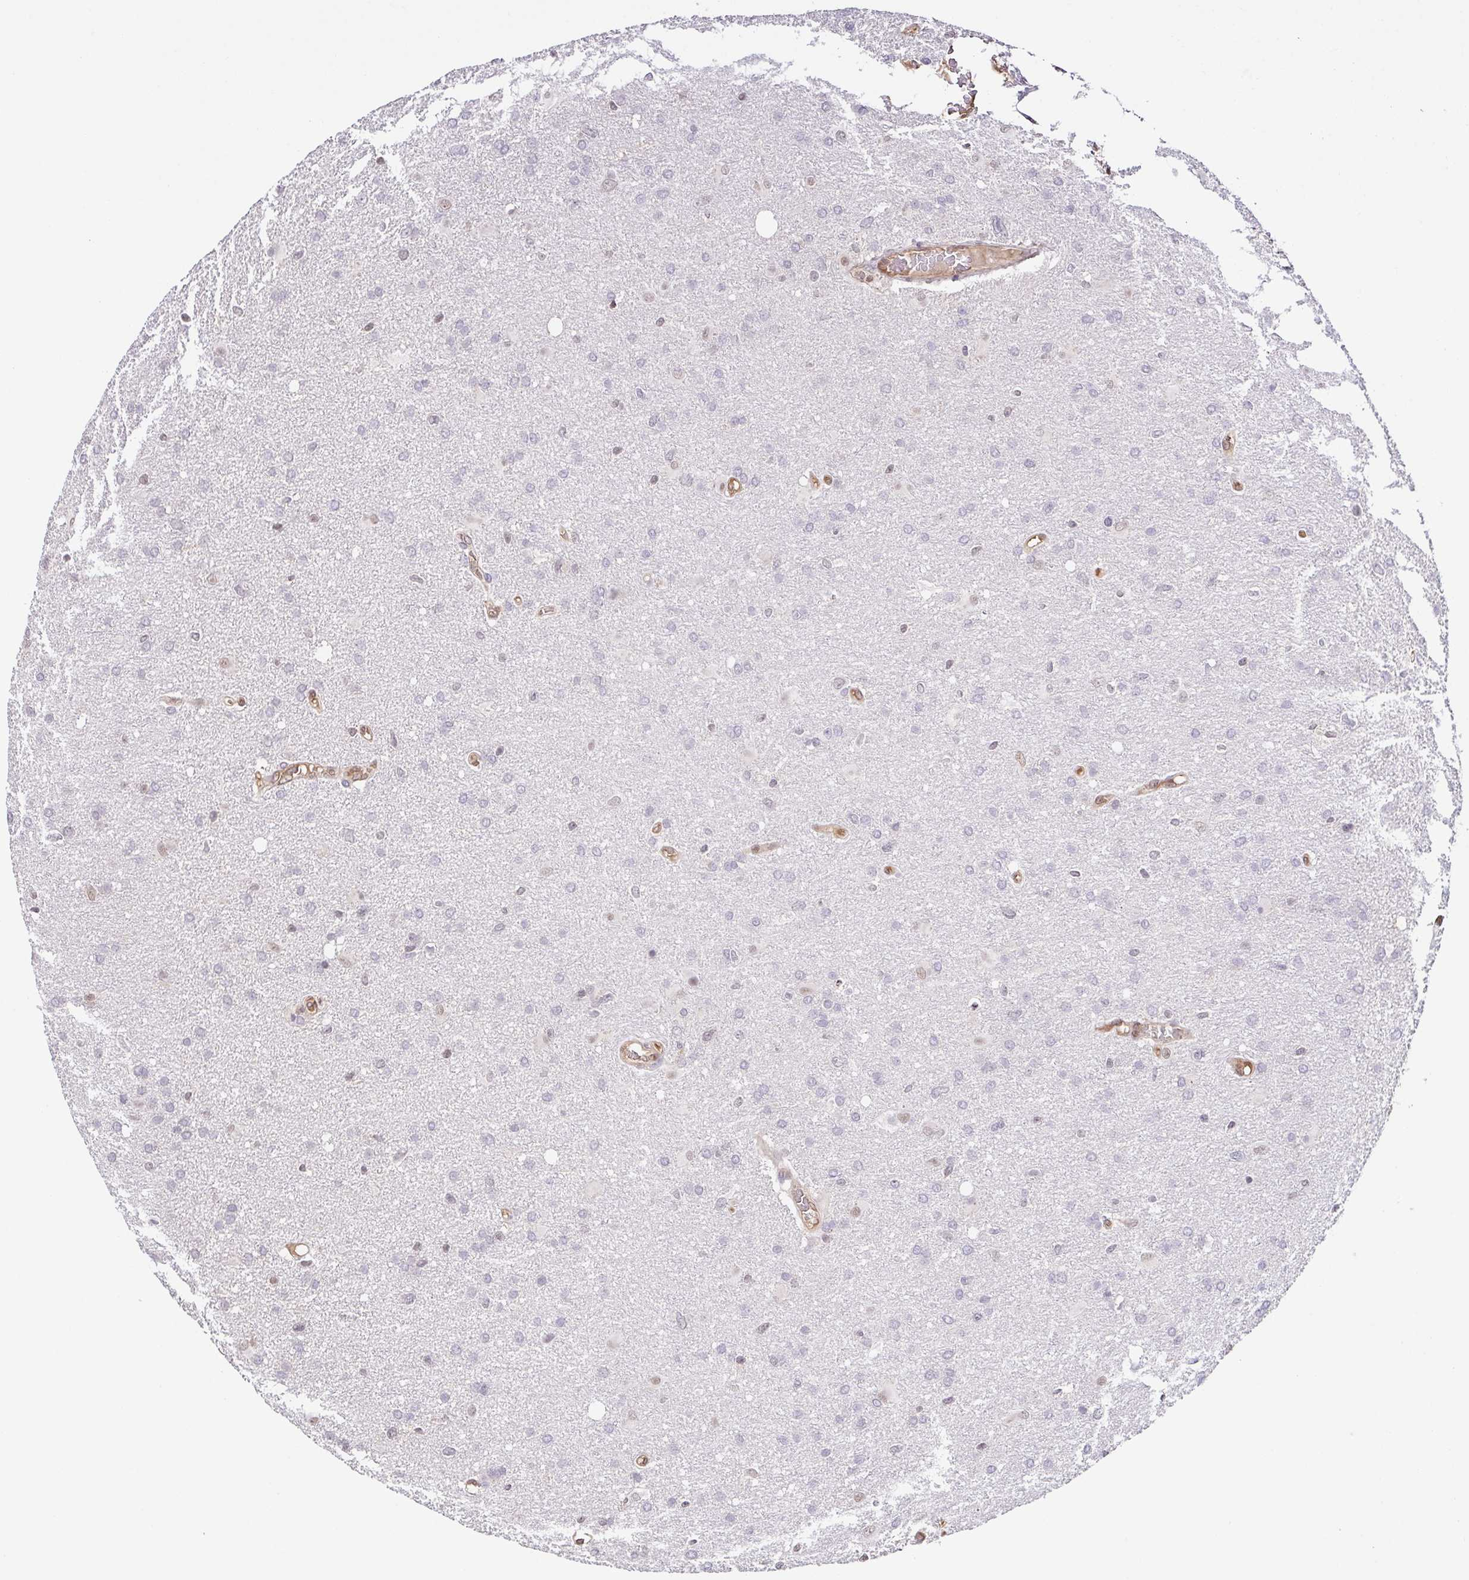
{"staining": {"intensity": "moderate", "quantity": "<25%", "location": "nuclear"}, "tissue": "glioma", "cell_type": "Tumor cells", "image_type": "cancer", "snomed": [{"axis": "morphology", "description": "Glioma, malignant, High grade"}, {"axis": "topography", "description": "Brain"}], "caption": "Immunohistochemical staining of human malignant glioma (high-grade) demonstrates low levels of moderate nuclear protein expression in about <25% of tumor cells.", "gene": "PSMB9", "patient": {"sex": "male", "age": 53}}